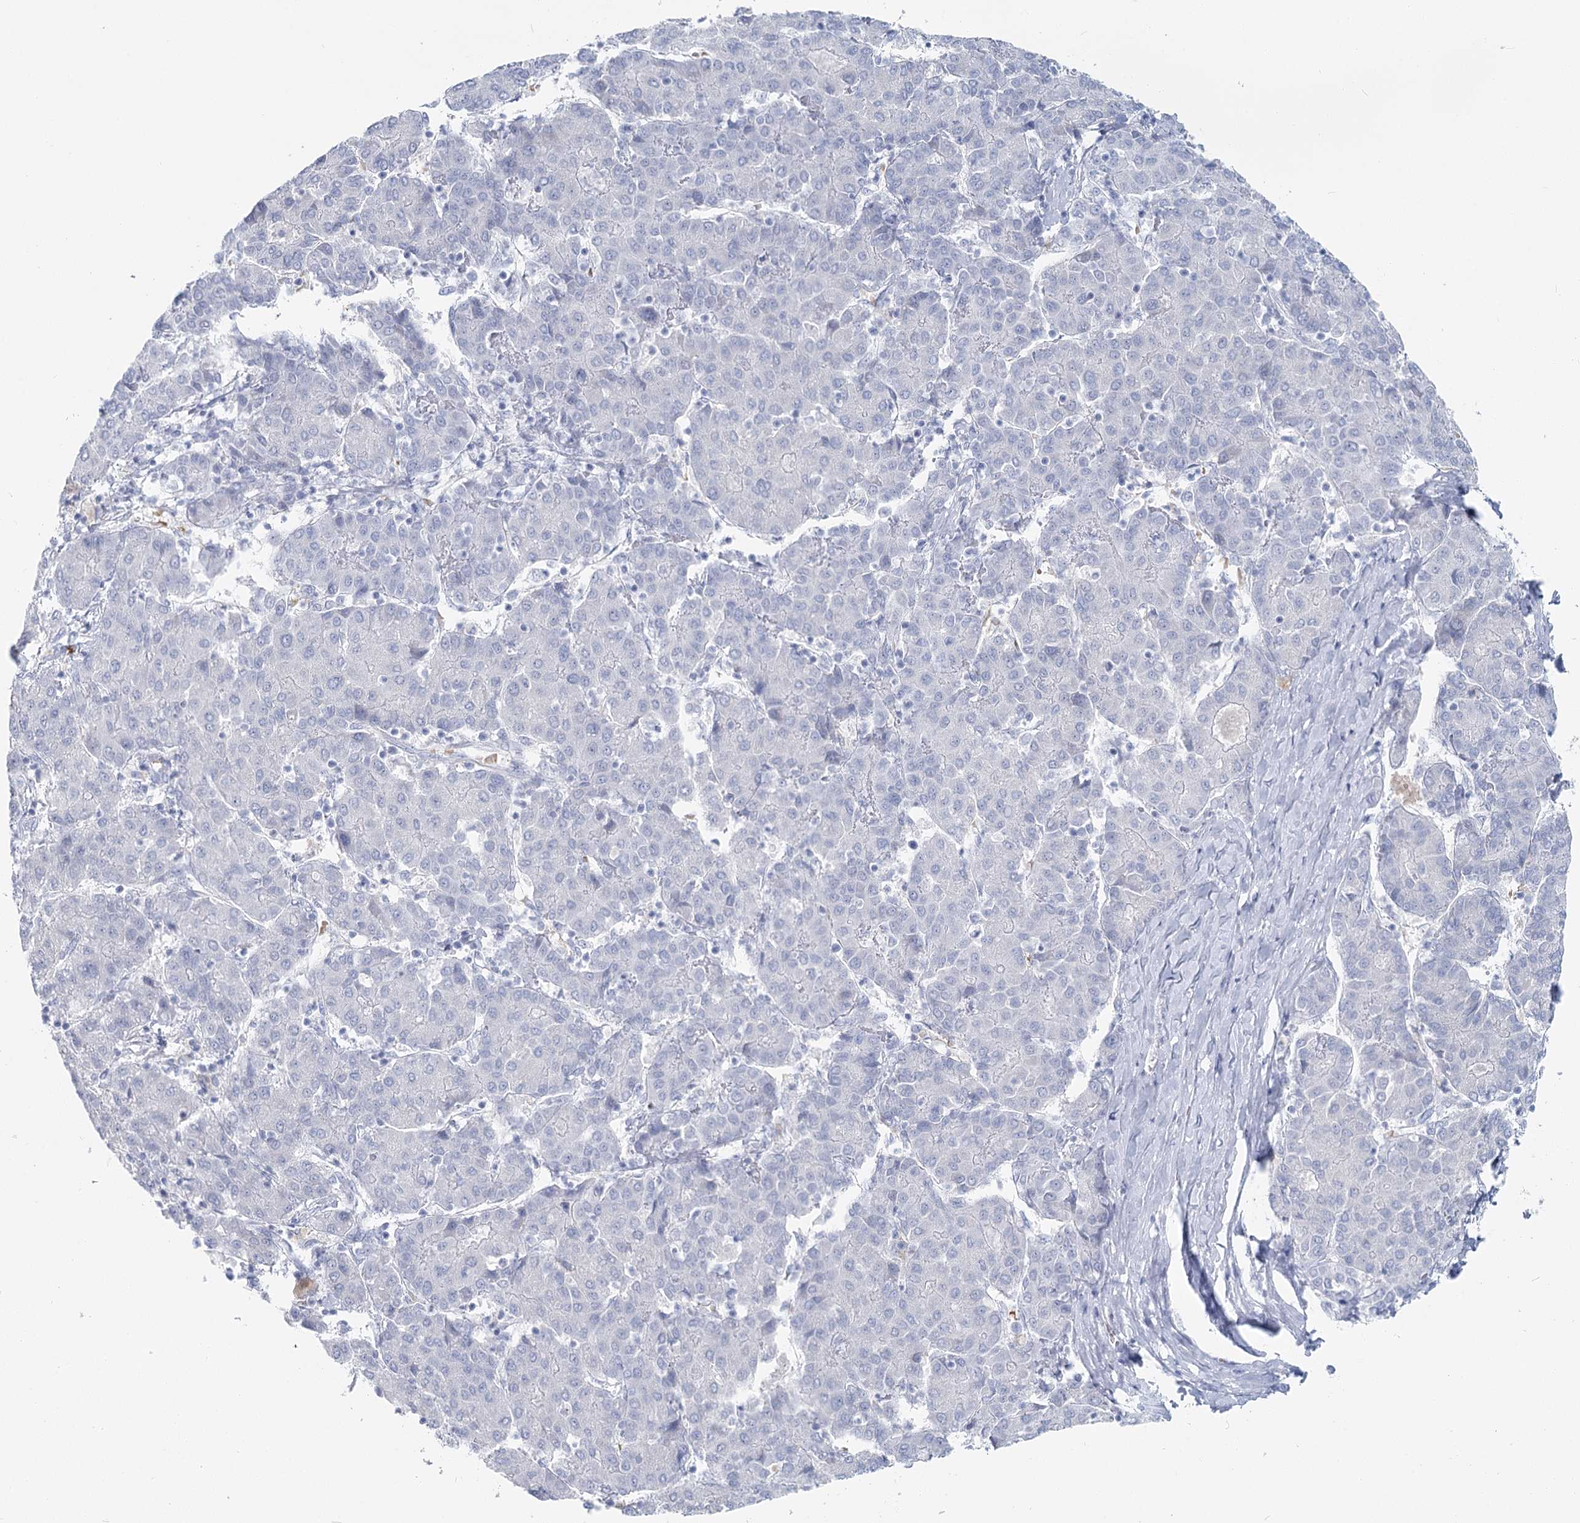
{"staining": {"intensity": "negative", "quantity": "none", "location": "none"}, "tissue": "liver cancer", "cell_type": "Tumor cells", "image_type": "cancer", "snomed": [{"axis": "morphology", "description": "Carcinoma, Hepatocellular, NOS"}, {"axis": "topography", "description": "Liver"}], "caption": "An immunohistochemistry histopathology image of liver hepatocellular carcinoma is shown. There is no staining in tumor cells of liver hepatocellular carcinoma. The staining was performed using DAB (3,3'-diaminobenzidine) to visualize the protein expression in brown, while the nuclei were stained in blue with hematoxylin (Magnification: 20x).", "gene": "IFIT5", "patient": {"sex": "male", "age": 65}}